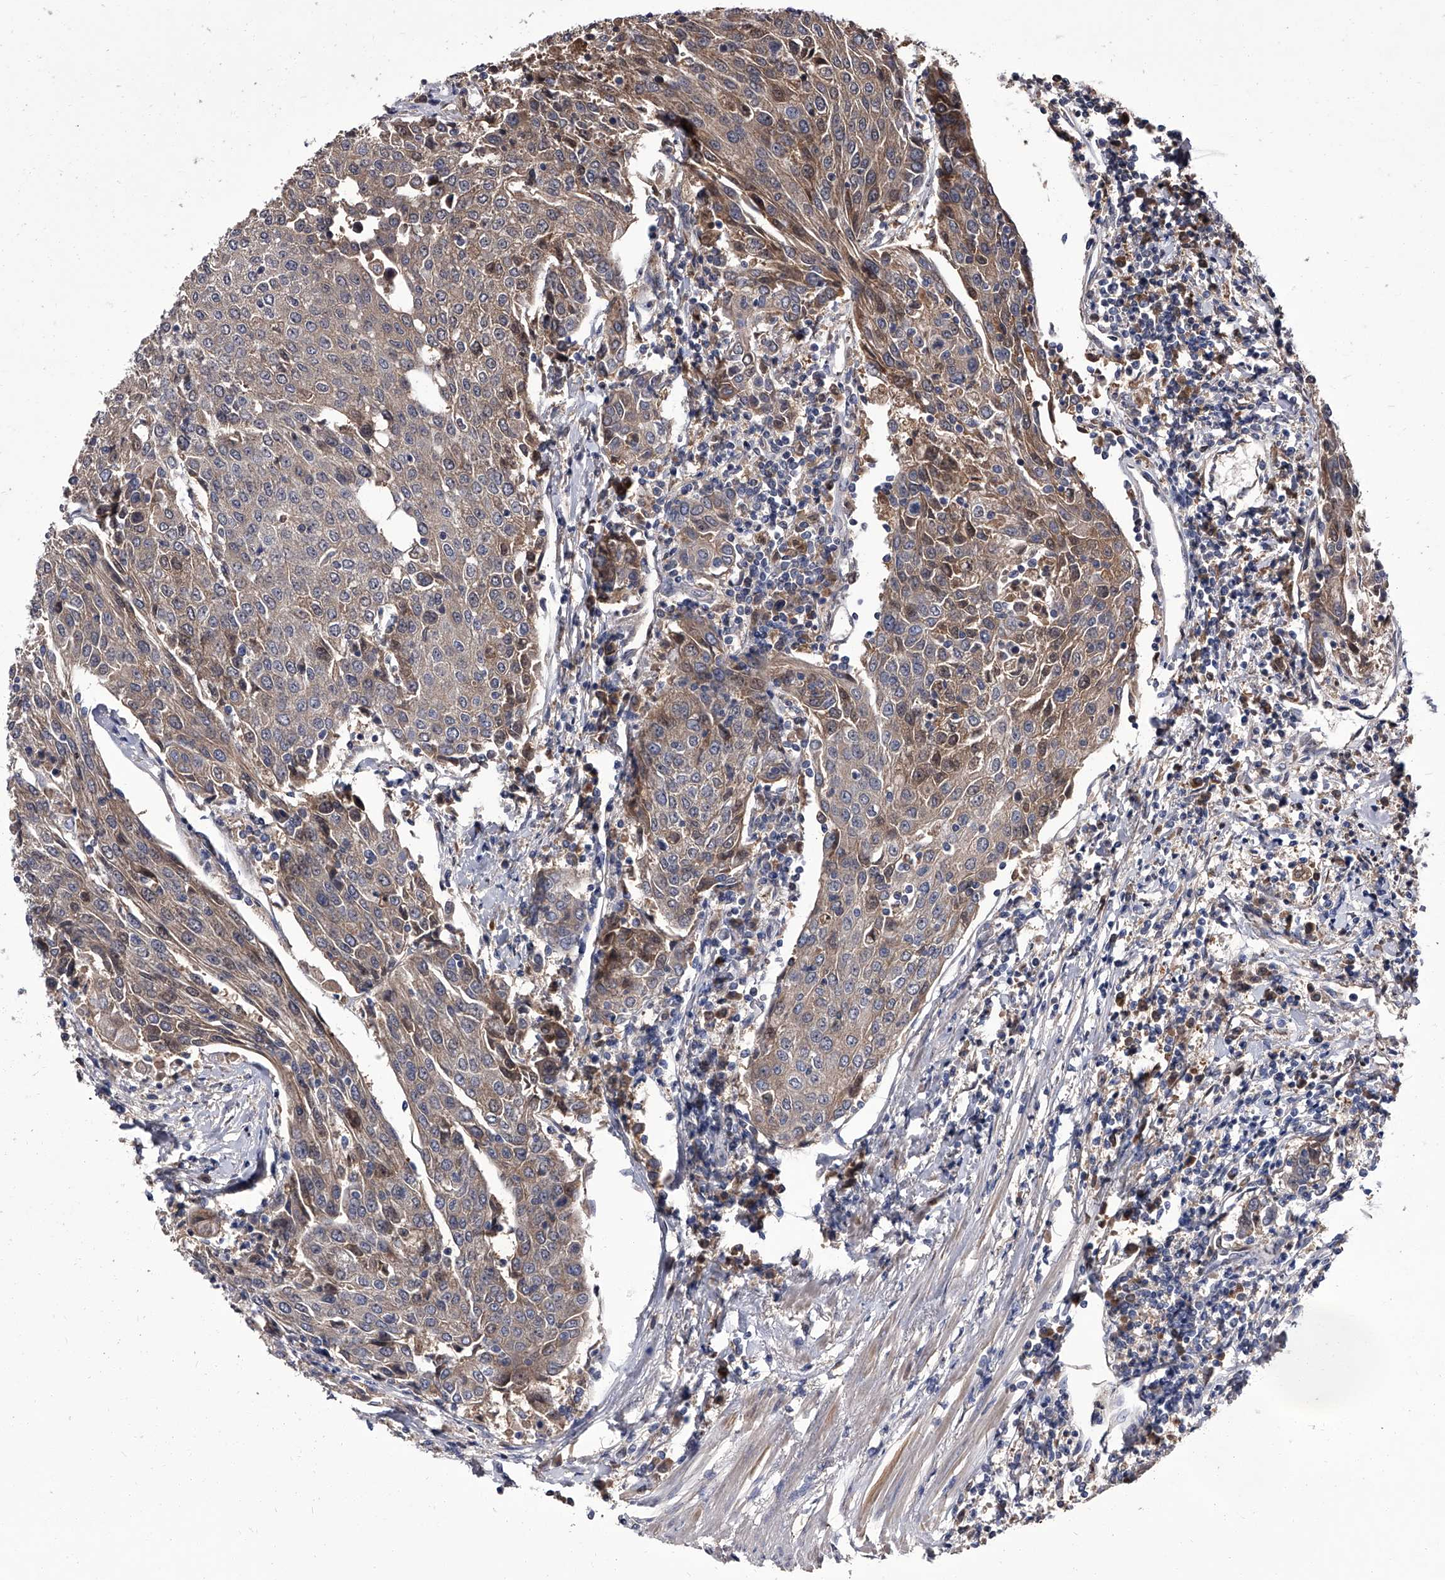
{"staining": {"intensity": "weak", "quantity": "<25%", "location": "cytoplasmic/membranous"}, "tissue": "urothelial cancer", "cell_type": "Tumor cells", "image_type": "cancer", "snomed": [{"axis": "morphology", "description": "Urothelial carcinoma, High grade"}, {"axis": "topography", "description": "Urinary bladder"}], "caption": "This image is of high-grade urothelial carcinoma stained with immunohistochemistry to label a protein in brown with the nuclei are counter-stained blue. There is no expression in tumor cells.", "gene": "SLC18B1", "patient": {"sex": "female", "age": 85}}